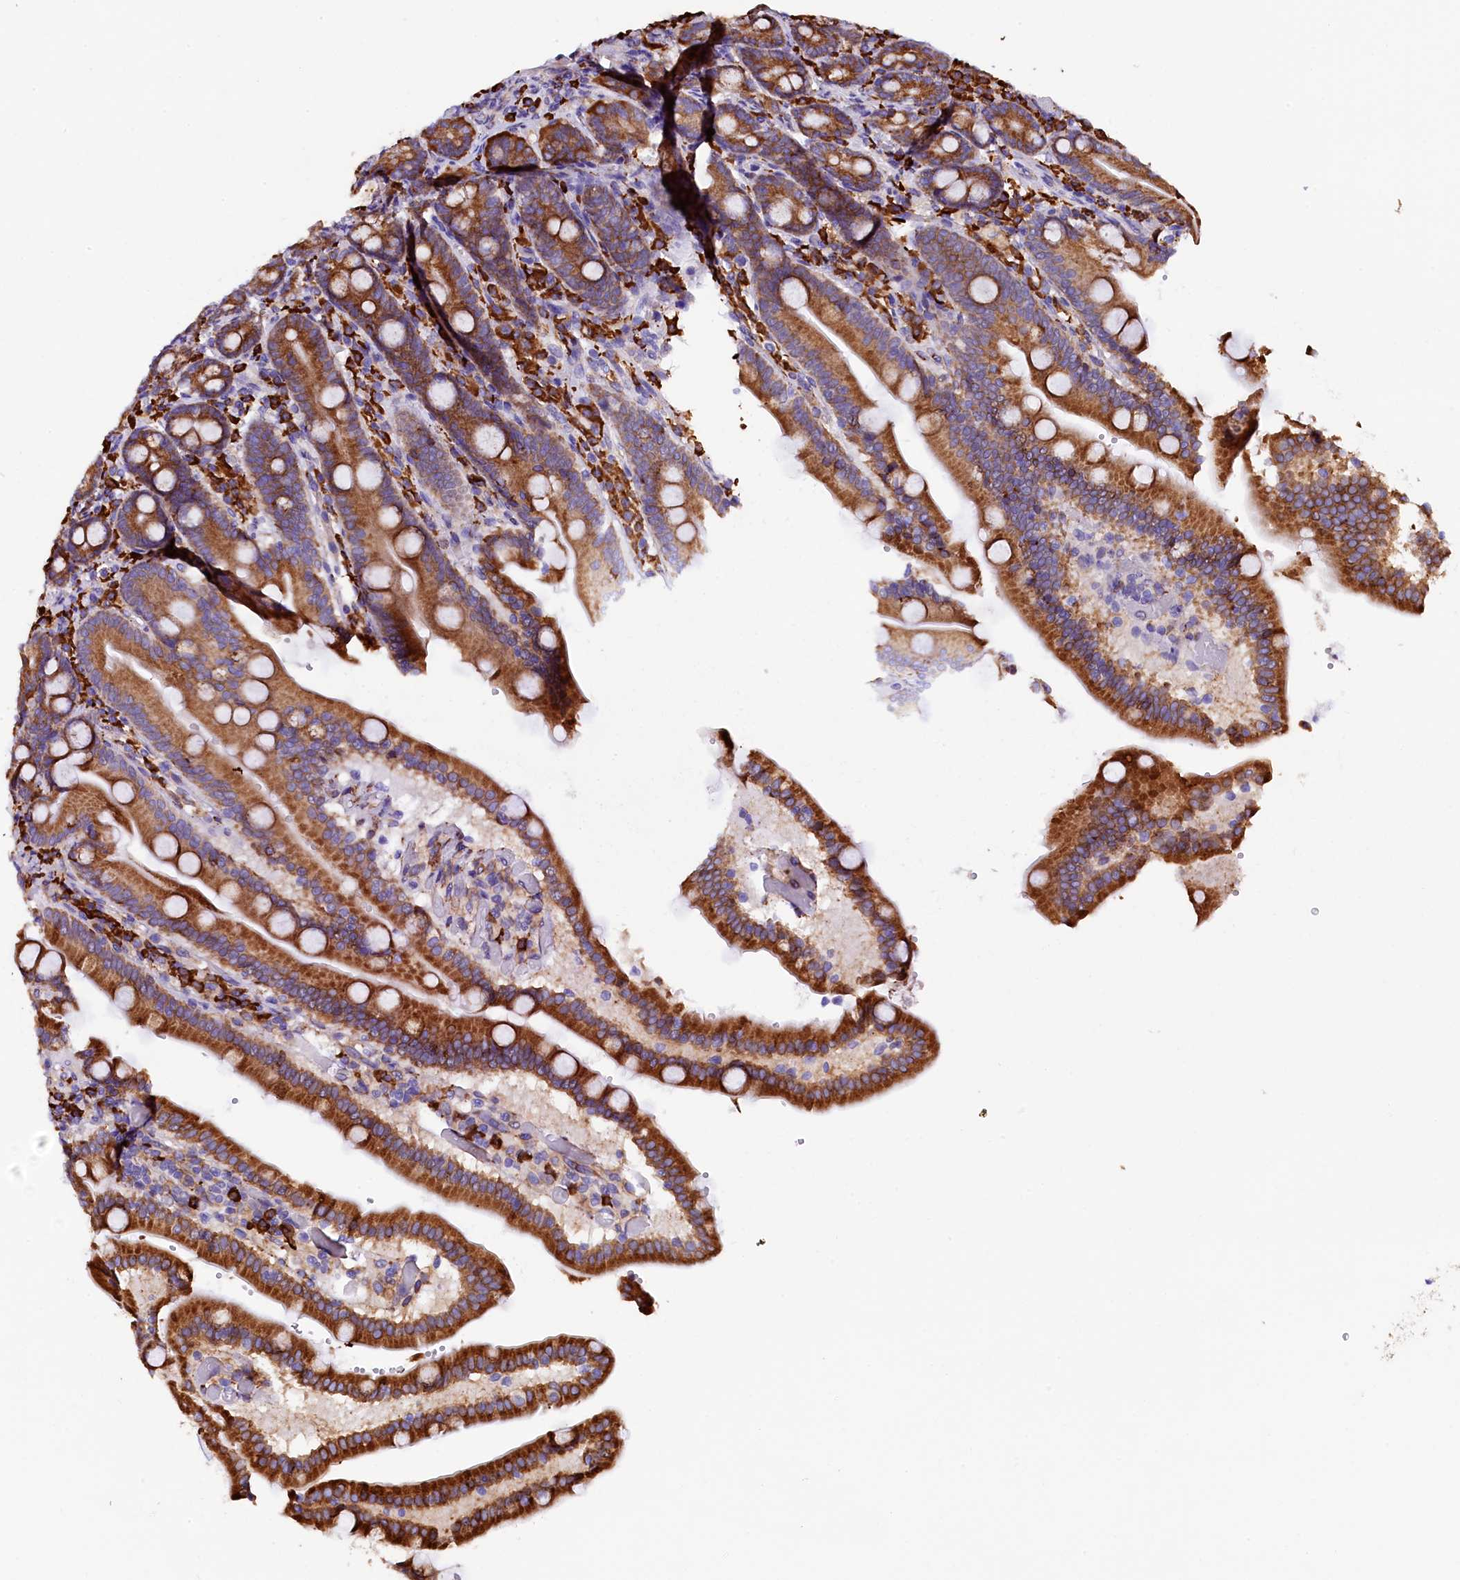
{"staining": {"intensity": "moderate", "quantity": ">75%", "location": "cytoplasmic/membranous"}, "tissue": "duodenum", "cell_type": "Glandular cells", "image_type": "normal", "snomed": [{"axis": "morphology", "description": "Normal tissue, NOS"}, {"axis": "topography", "description": "Duodenum"}], "caption": "IHC image of normal duodenum: duodenum stained using immunohistochemistry (IHC) shows medium levels of moderate protein expression localized specifically in the cytoplasmic/membranous of glandular cells, appearing as a cytoplasmic/membranous brown color.", "gene": "CAPS2", "patient": {"sex": "female", "age": 62}}